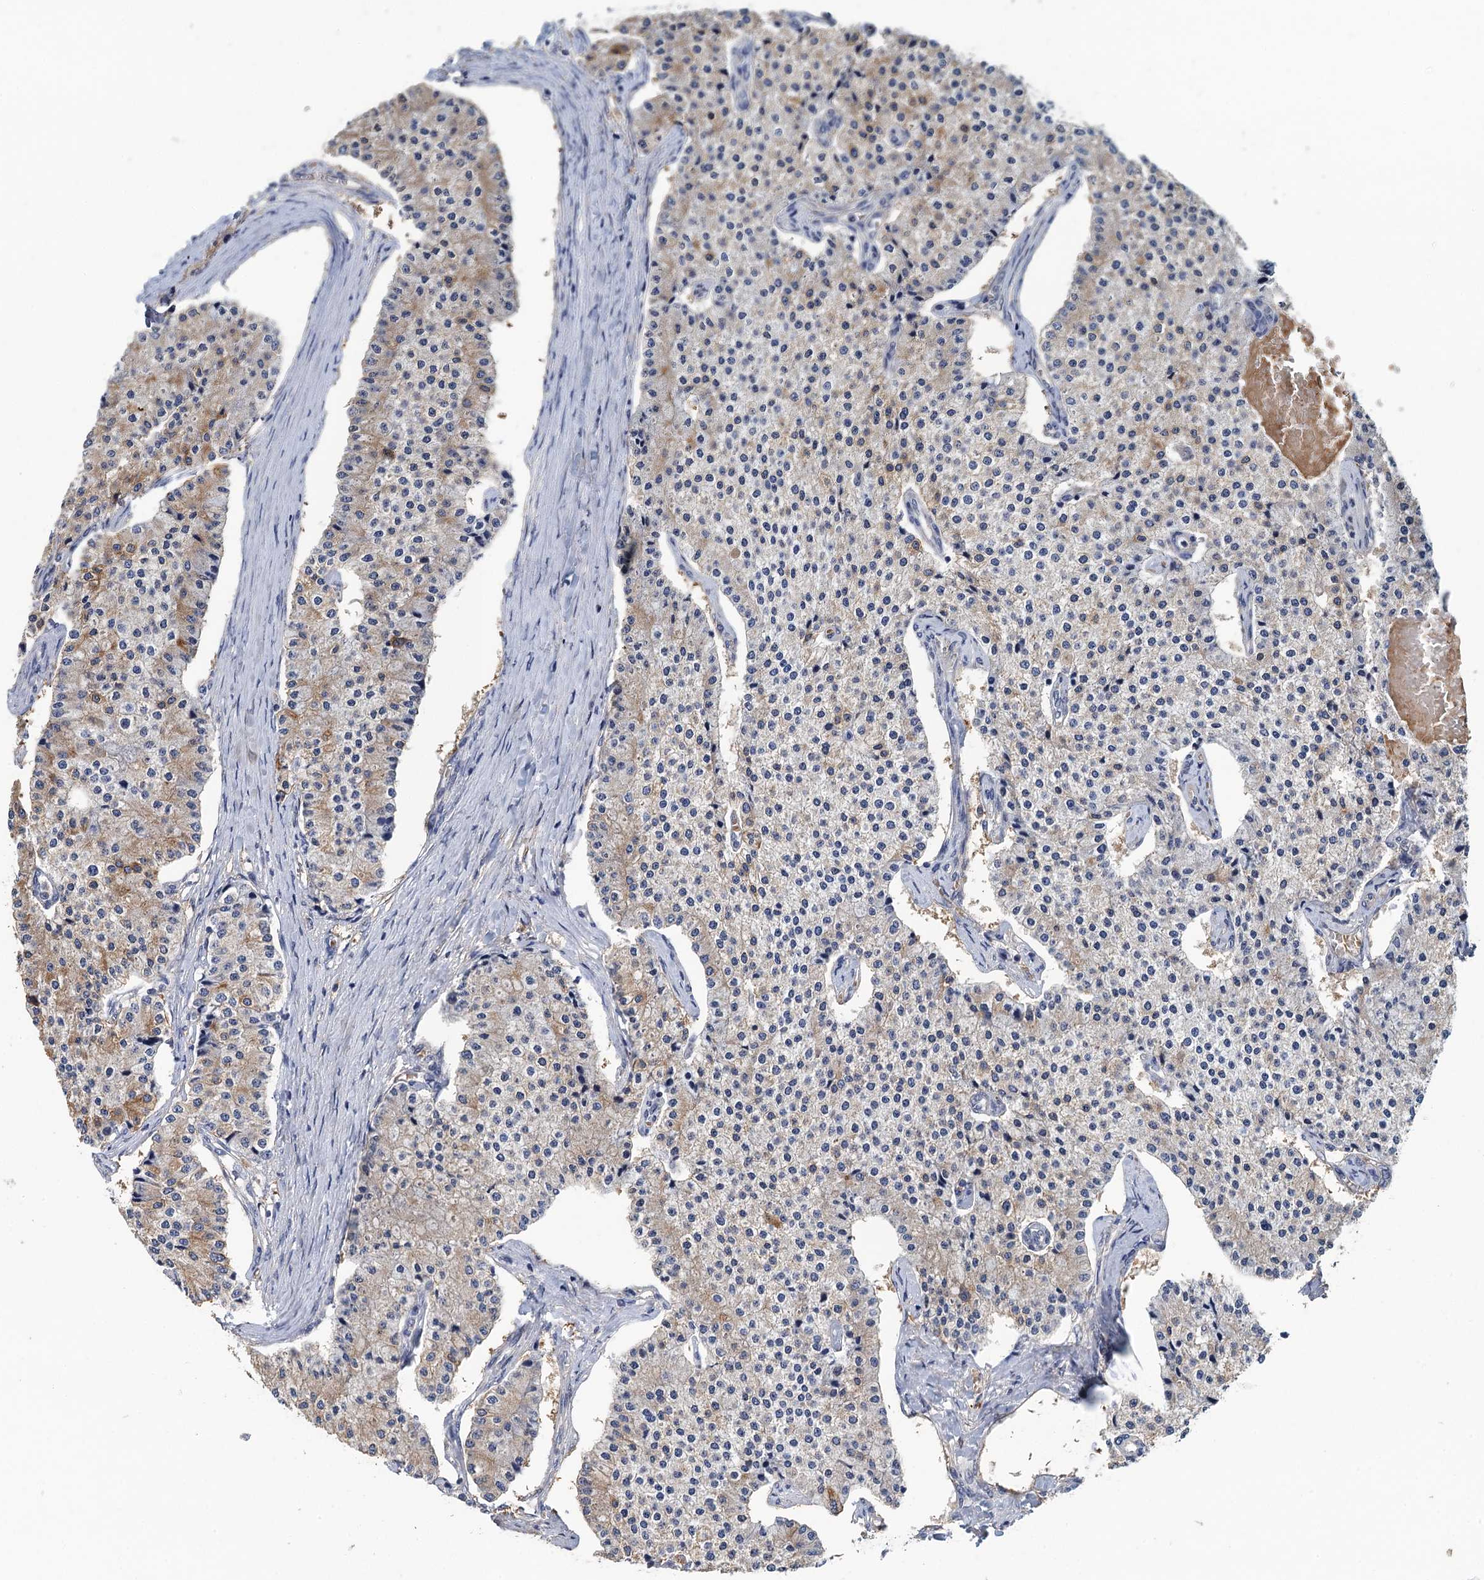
{"staining": {"intensity": "weak", "quantity": "25%-75%", "location": "cytoplasmic/membranous"}, "tissue": "carcinoid", "cell_type": "Tumor cells", "image_type": "cancer", "snomed": [{"axis": "morphology", "description": "Carcinoid, malignant, NOS"}, {"axis": "topography", "description": "Colon"}], "caption": "Protein positivity by IHC displays weak cytoplasmic/membranous staining in approximately 25%-75% of tumor cells in carcinoid.", "gene": "RSAD2", "patient": {"sex": "female", "age": 52}}